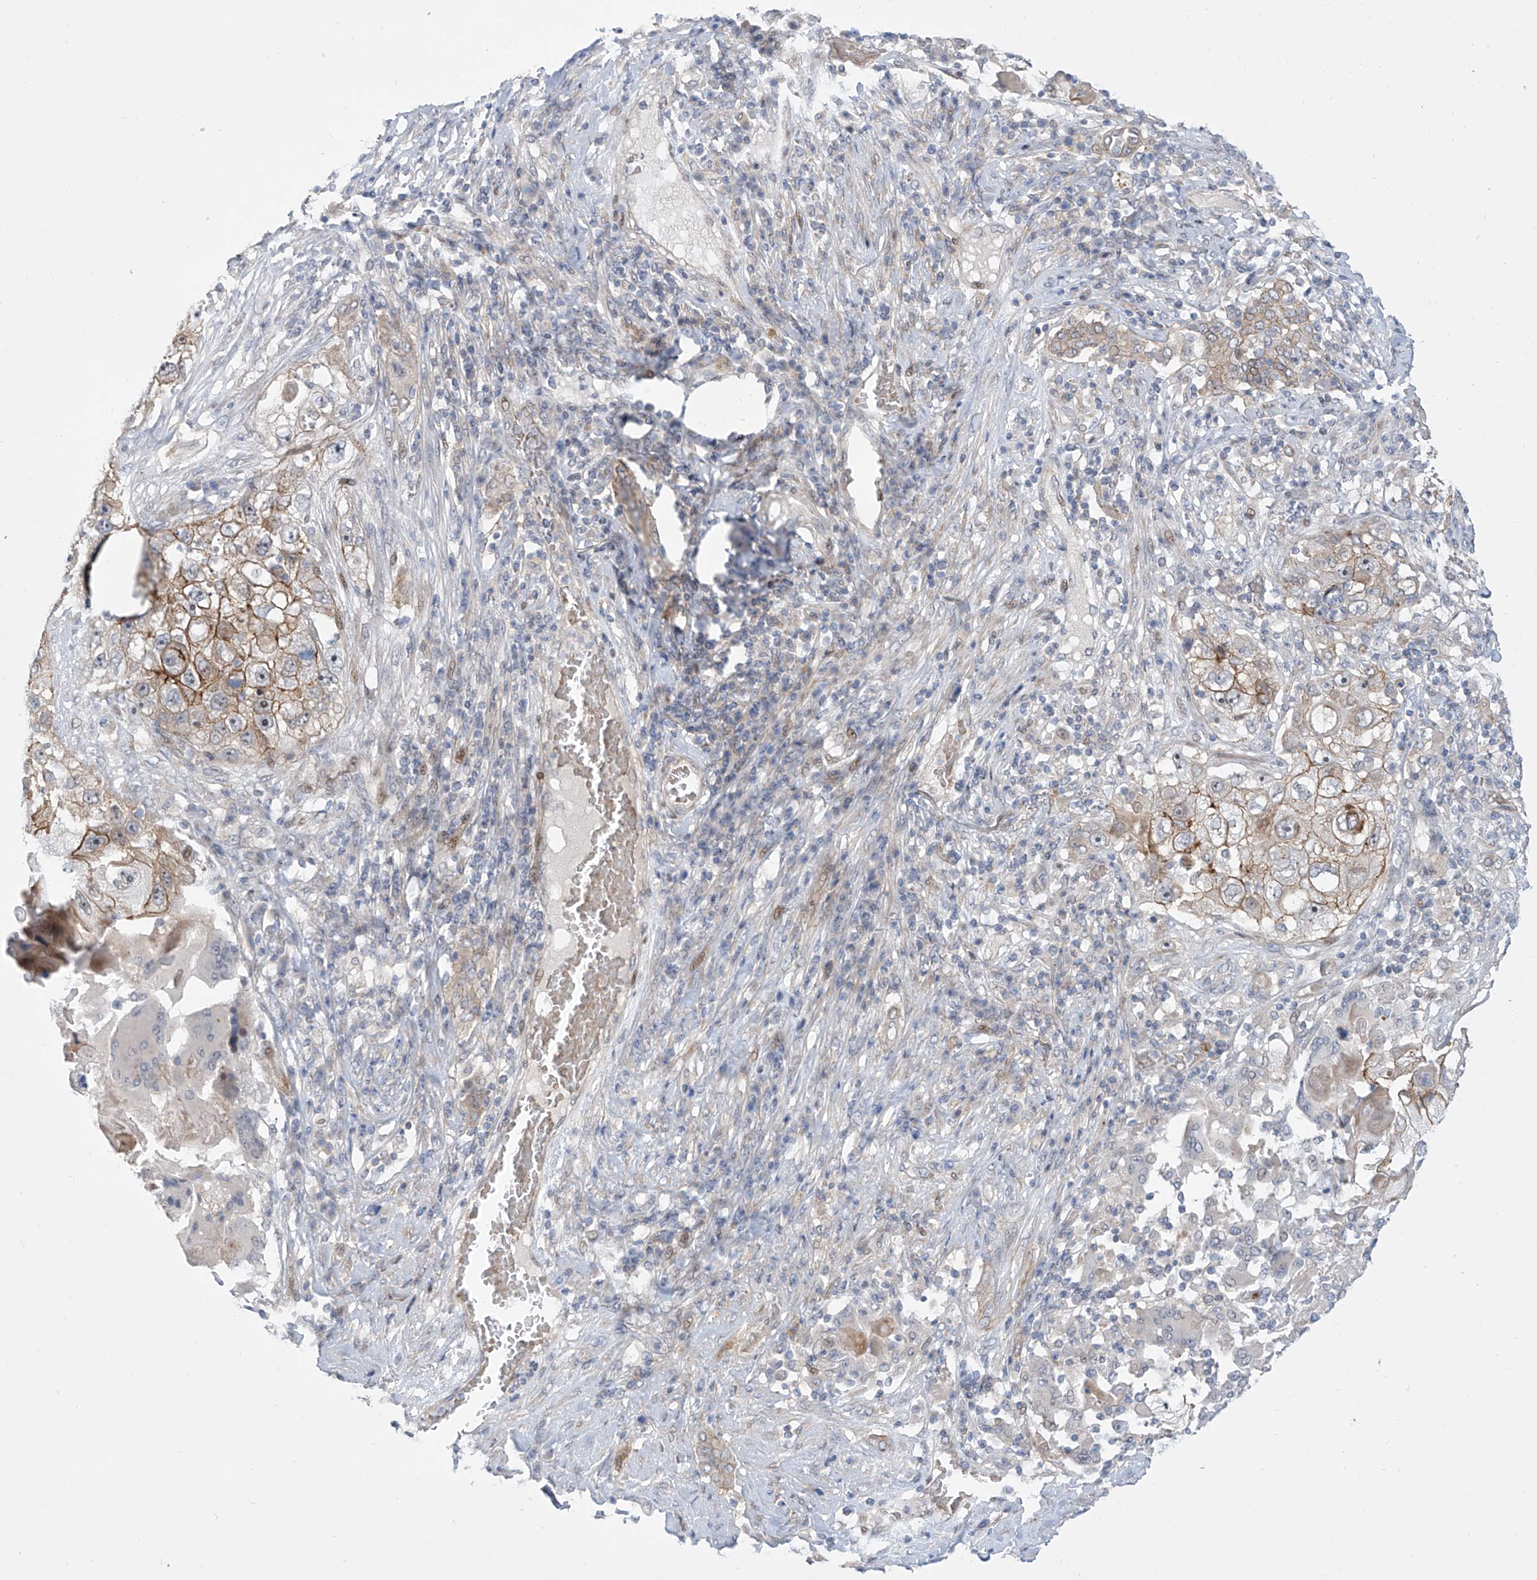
{"staining": {"intensity": "moderate", "quantity": ">75%", "location": "cytoplasmic/membranous"}, "tissue": "lung cancer", "cell_type": "Tumor cells", "image_type": "cancer", "snomed": [{"axis": "morphology", "description": "Squamous cell carcinoma, NOS"}, {"axis": "topography", "description": "Lung"}], "caption": "Squamous cell carcinoma (lung) stained with DAB immunohistochemistry reveals medium levels of moderate cytoplasmic/membranous expression in approximately >75% of tumor cells.", "gene": "LRRC1", "patient": {"sex": "male", "age": 61}}